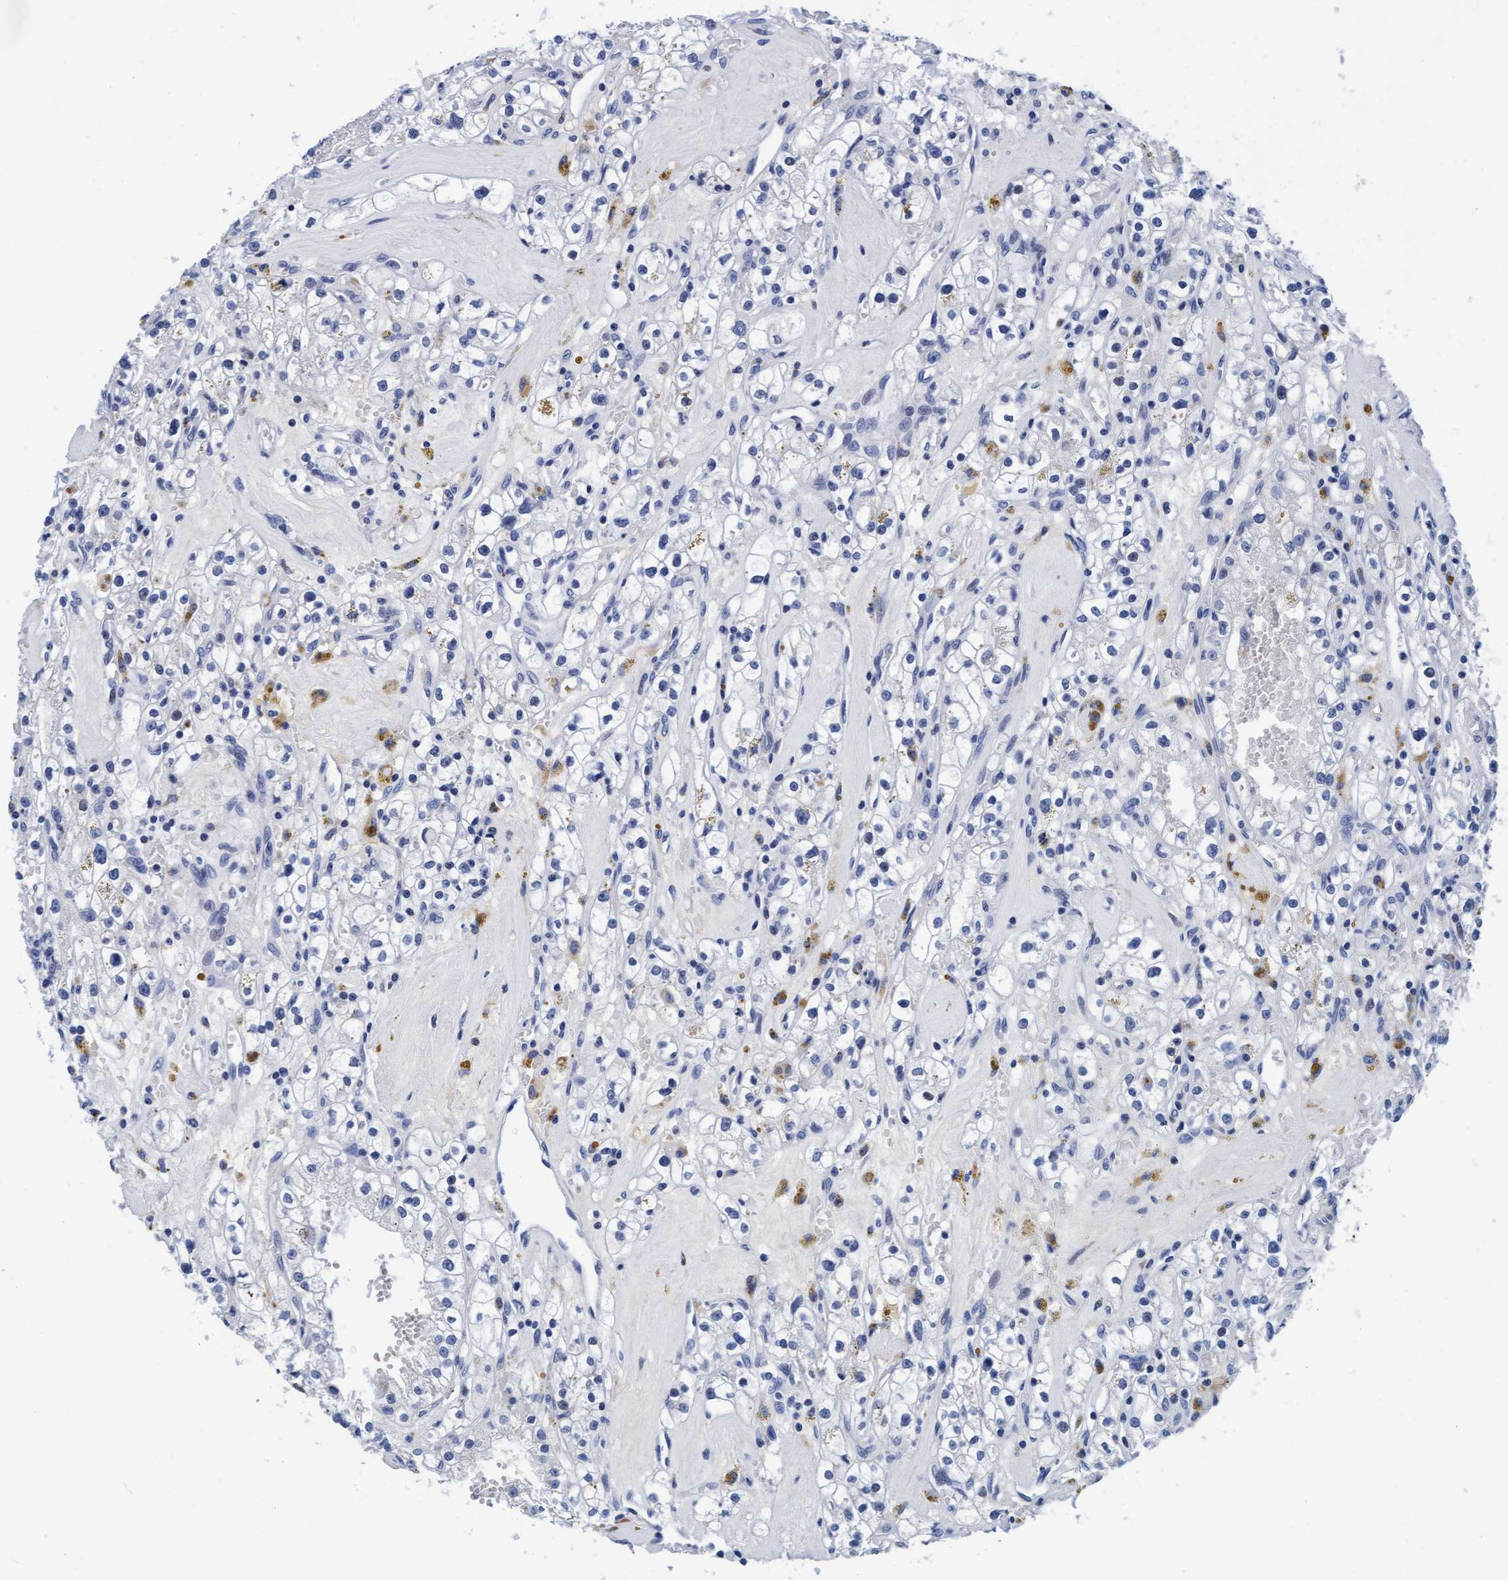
{"staining": {"intensity": "negative", "quantity": "none", "location": "none"}, "tissue": "renal cancer", "cell_type": "Tumor cells", "image_type": "cancer", "snomed": [{"axis": "morphology", "description": "Adenocarcinoma, NOS"}, {"axis": "topography", "description": "Kidney"}], "caption": "Tumor cells show no significant protein positivity in renal cancer.", "gene": "ARSG", "patient": {"sex": "male", "age": 56}}